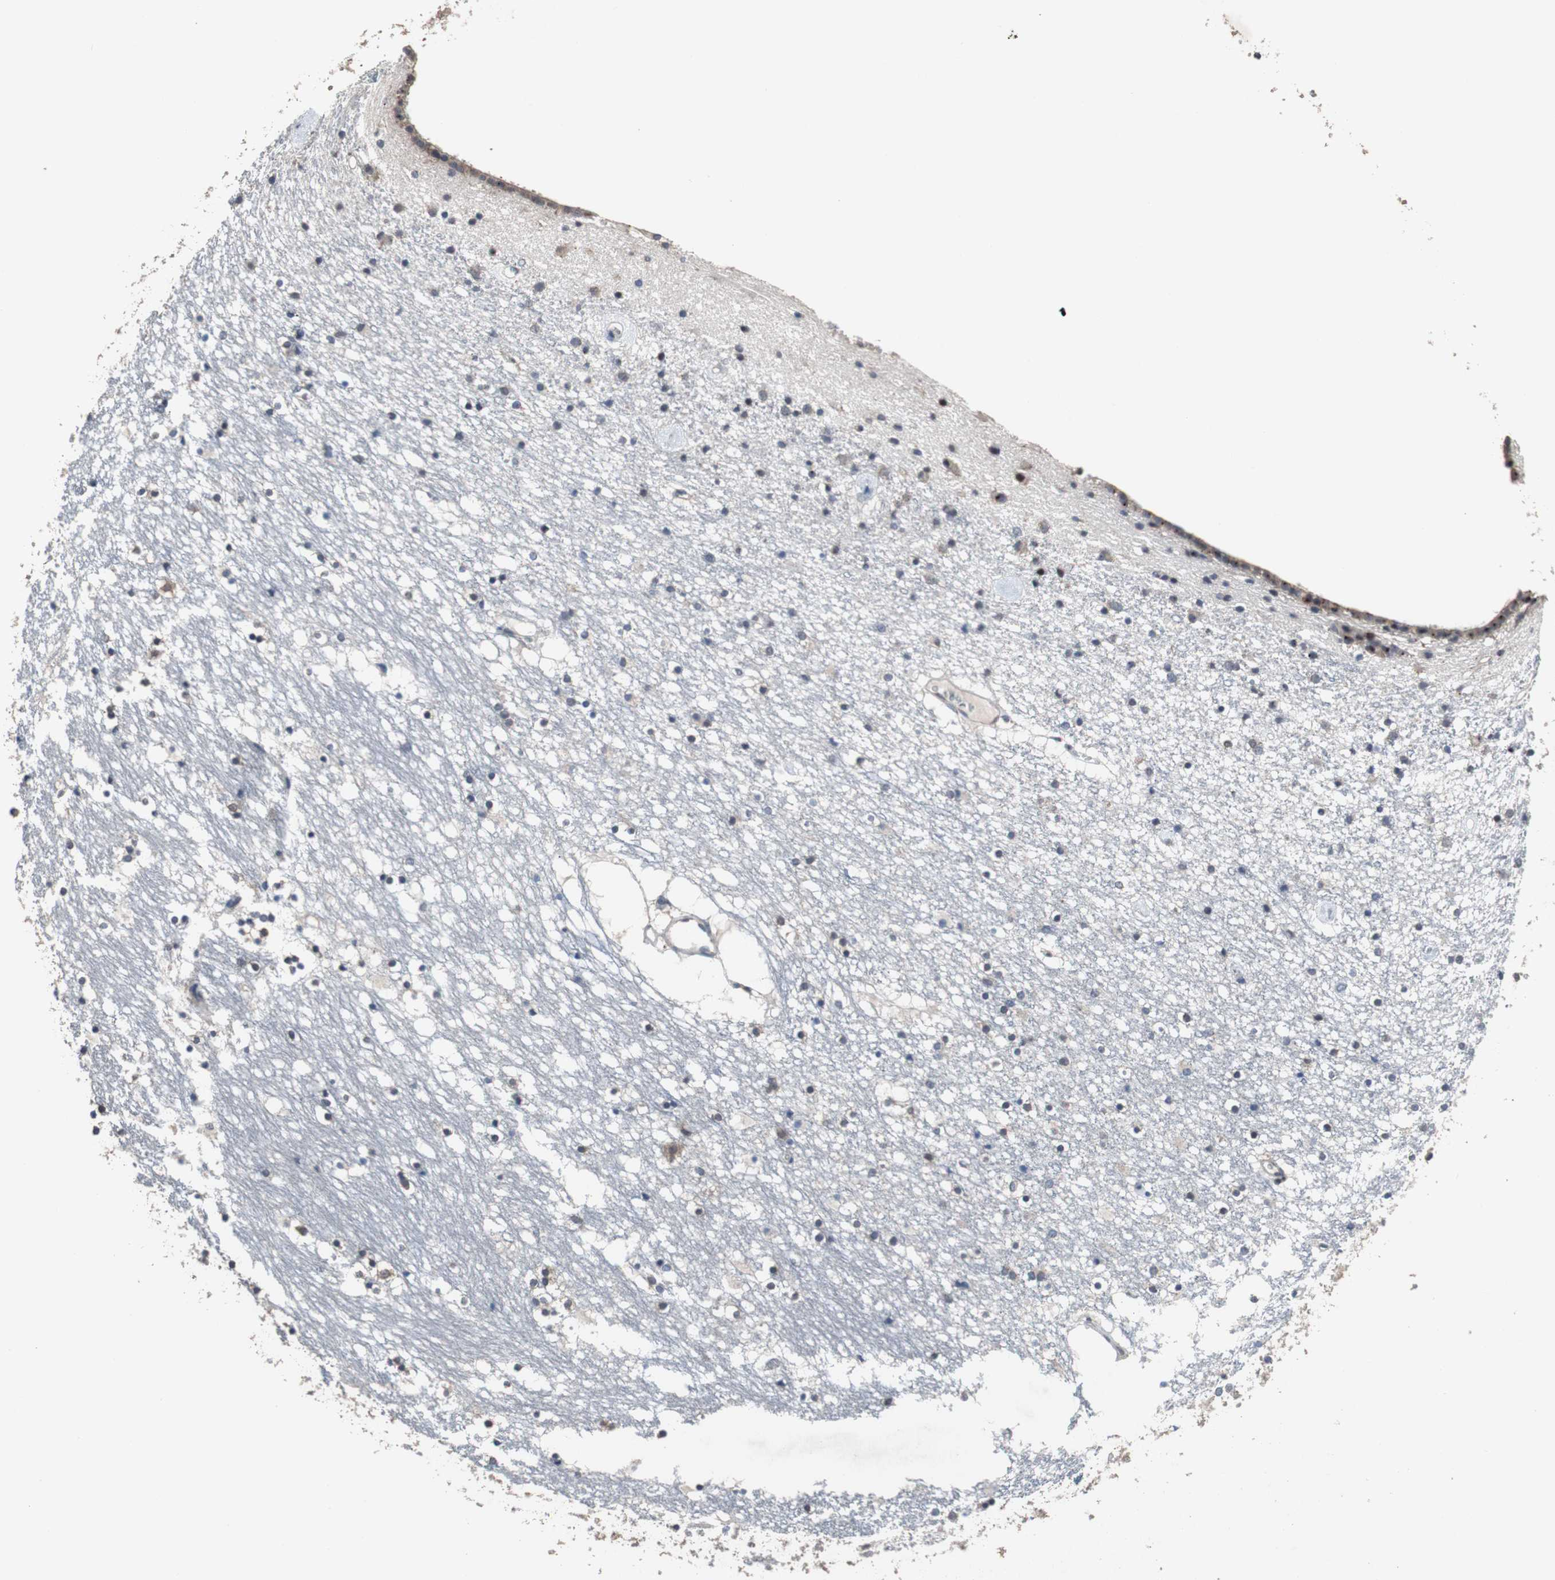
{"staining": {"intensity": "weak", "quantity": "25%-75%", "location": "cytoplasmic/membranous"}, "tissue": "caudate", "cell_type": "Glial cells", "image_type": "normal", "snomed": [{"axis": "morphology", "description": "Normal tissue, NOS"}, {"axis": "topography", "description": "Lateral ventricle wall"}], "caption": "Protein staining reveals weak cytoplasmic/membranous positivity in about 25%-75% of glial cells in benign caudate.", "gene": "USP10", "patient": {"sex": "male", "age": 45}}